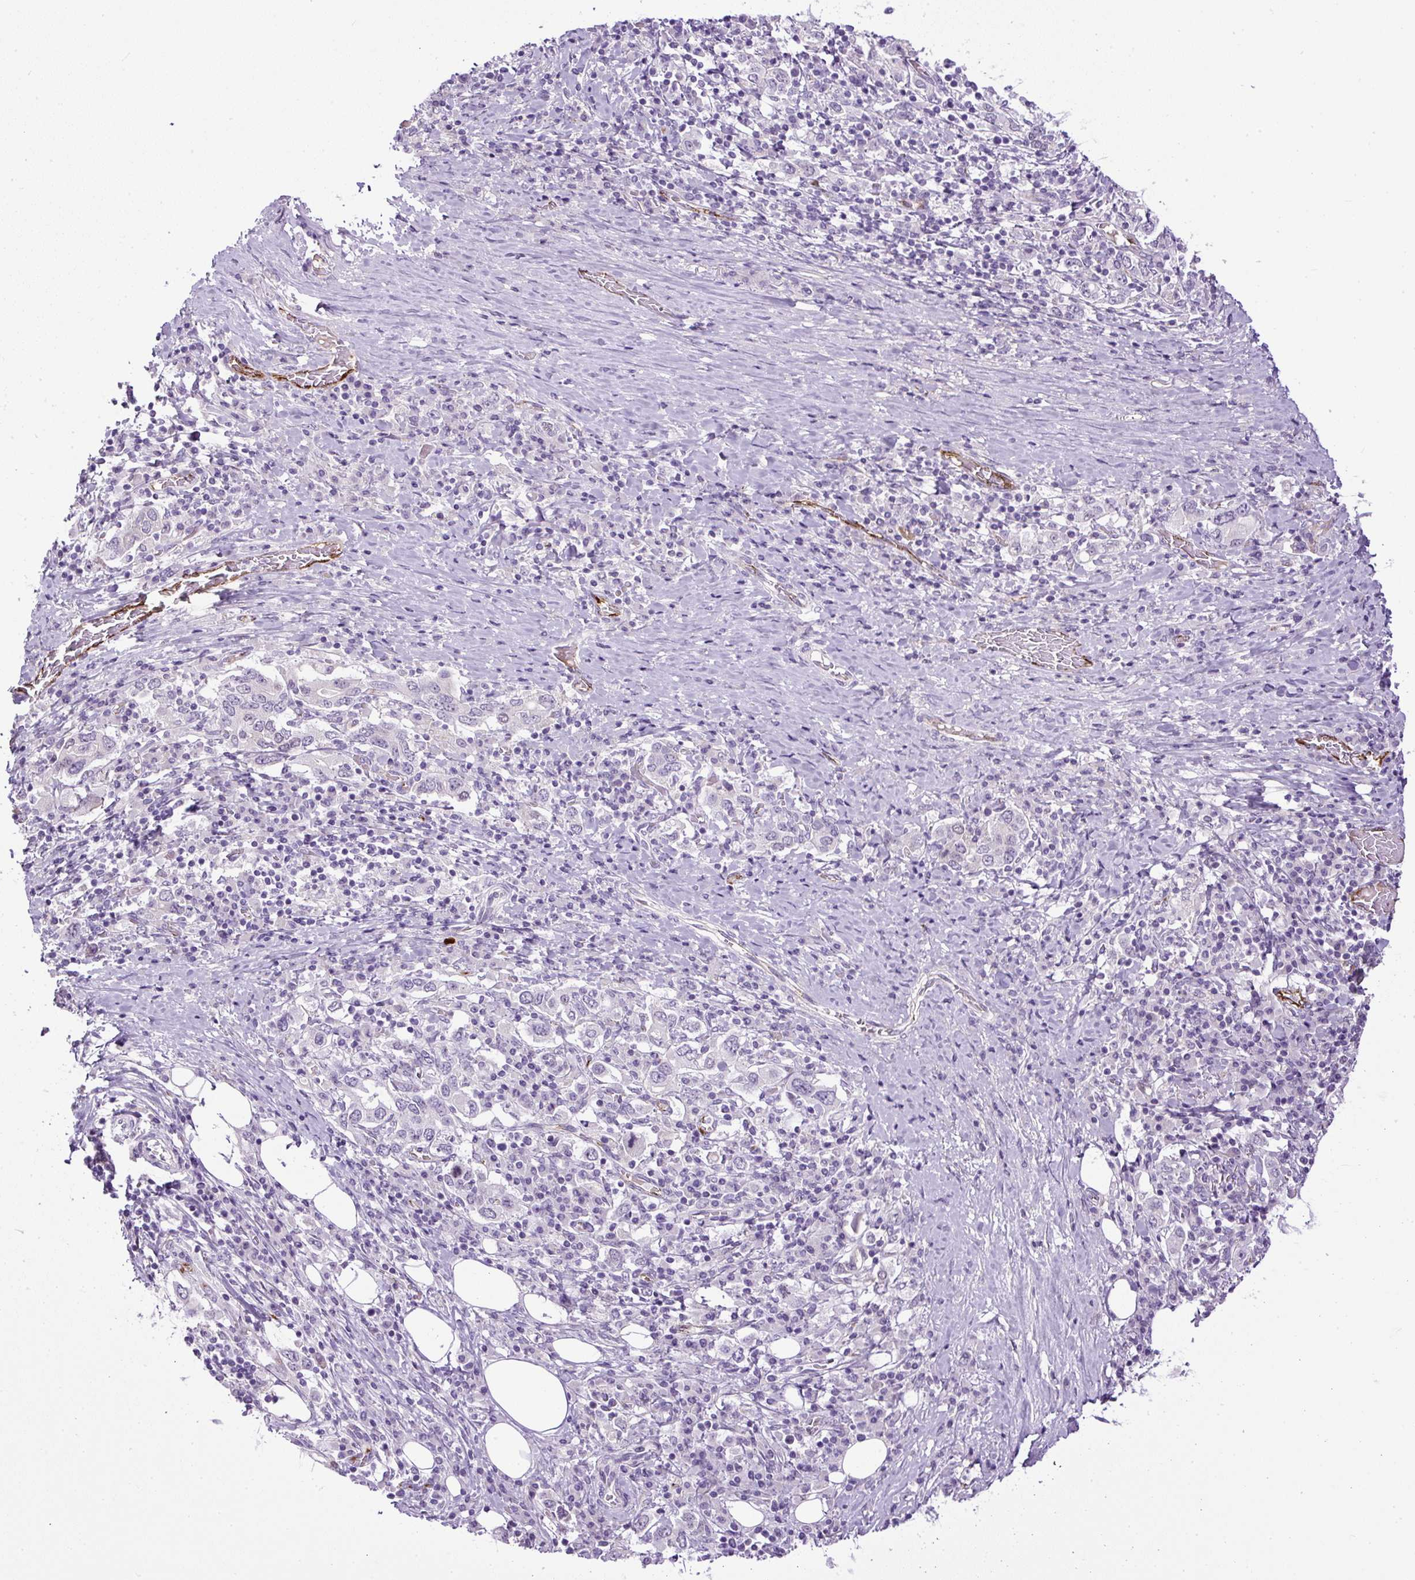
{"staining": {"intensity": "negative", "quantity": "none", "location": "none"}, "tissue": "stomach cancer", "cell_type": "Tumor cells", "image_type": "cancer", "snomed": [{"axis": "morphology", "description": "Adenocarcinoma, NOS"}, {"axis": "topography", "description": "Stomach, upper"}, {"axis": "topography", "description": "Stomach"}], "caption": "A high-resolution histopathology image shows immunohistochemistry staining of stomach cancer, which reveals no significant staining in tumor cells.", "gene": "LEFTY2", "patient": {"sex": "male", "age": 62}}